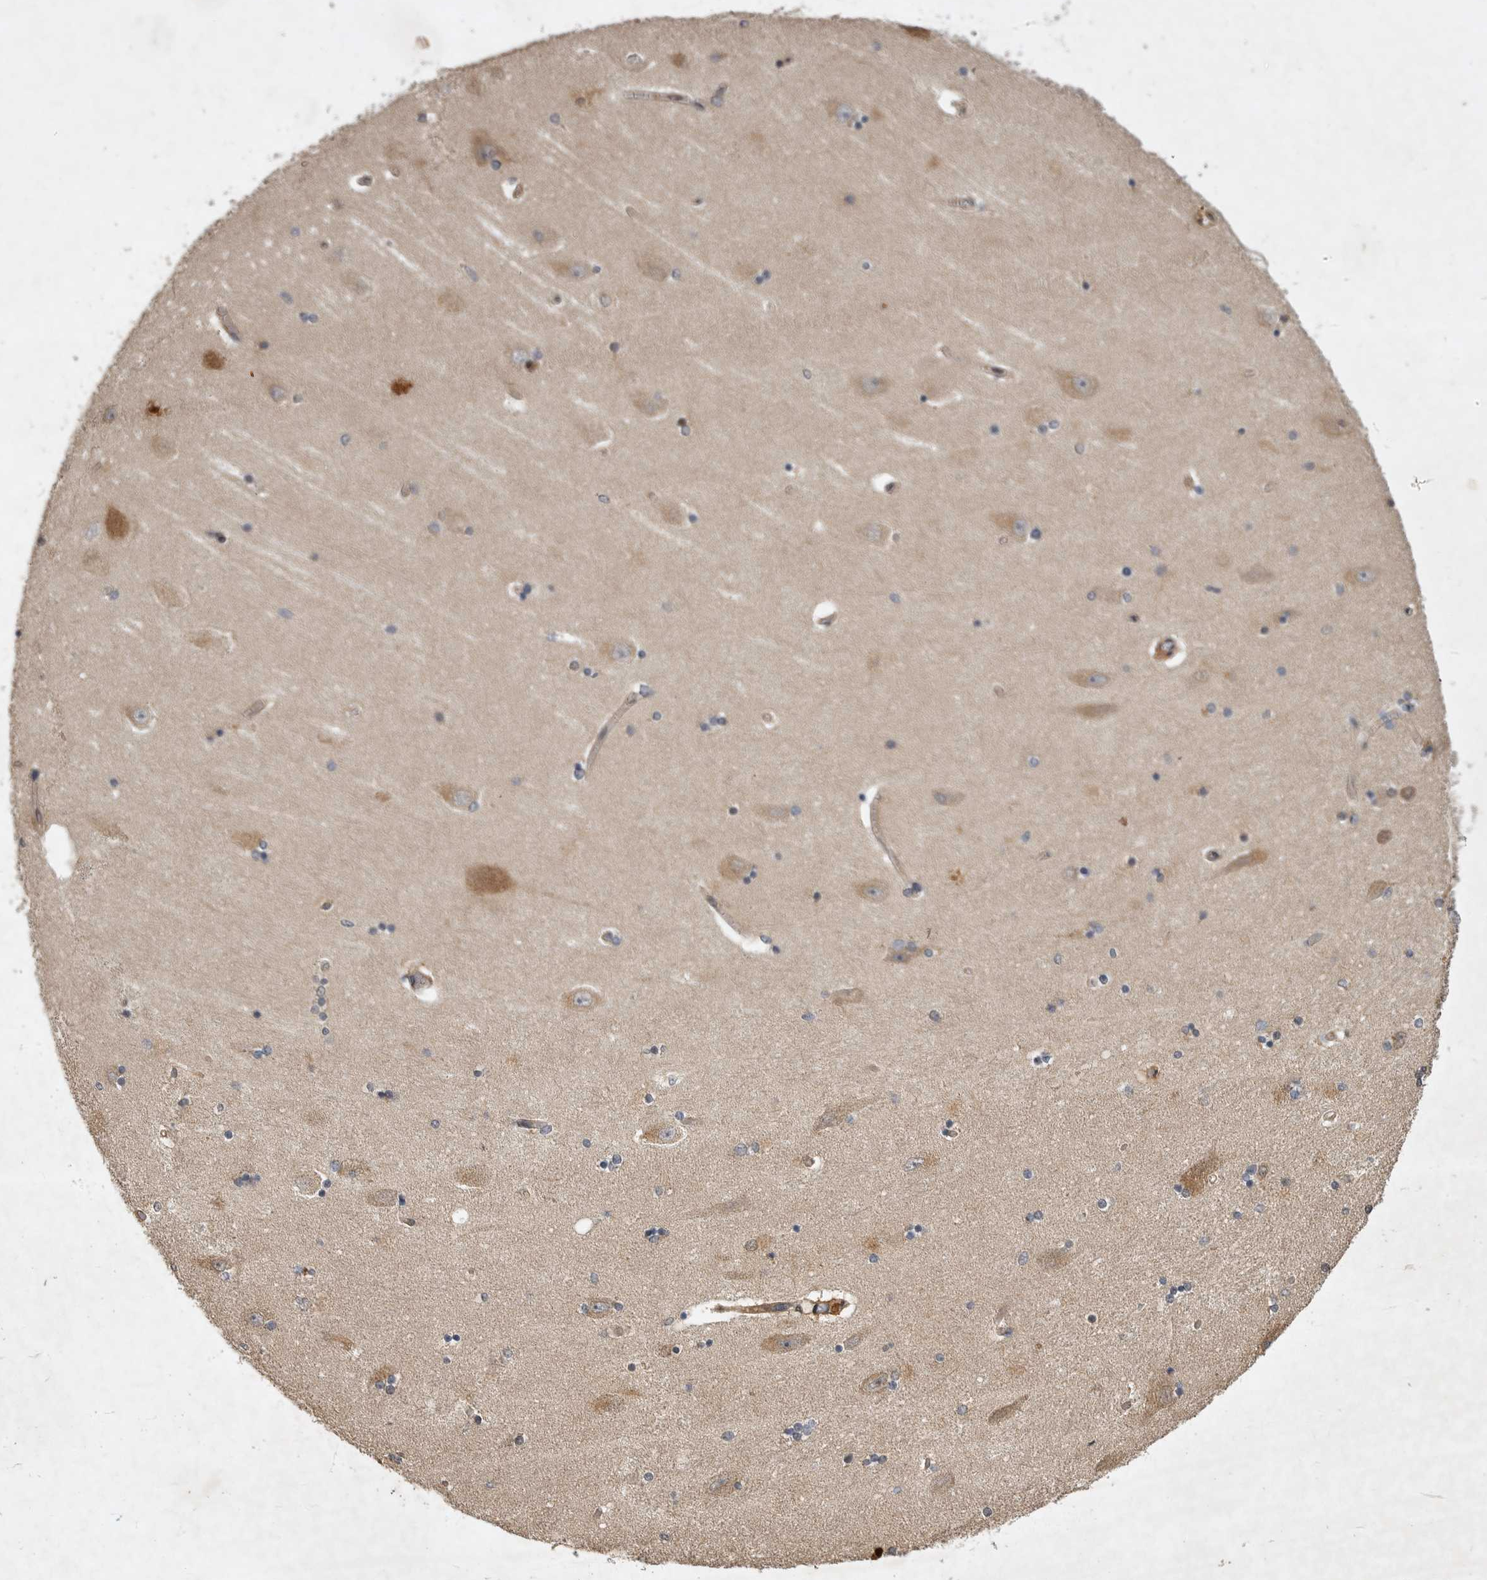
{"staining": {"intensity": "weak", "quantity": "25%-75%", "location": "cytoplasmic/membranous"}, "tissue": "hippocampus", "cell_type": "Glial cells", "image_type": "normal", "snomed": [{"axis": "morphology", "description": "Normal tissue, NOS"}, {"axis": "topography", "description": "Hippocampus"}], "caption": "High-magnification brightfield microscopy of unremarkable hippocampus stained with DAB (brown) and counterstained with hematoxylin (blue). glial cells exhibit weak cytoplasmic/membranous staining is present in approximately25%-75% of cells.", "gene": "EDEM3", "patient": {"sex": "female", "age": 54}}